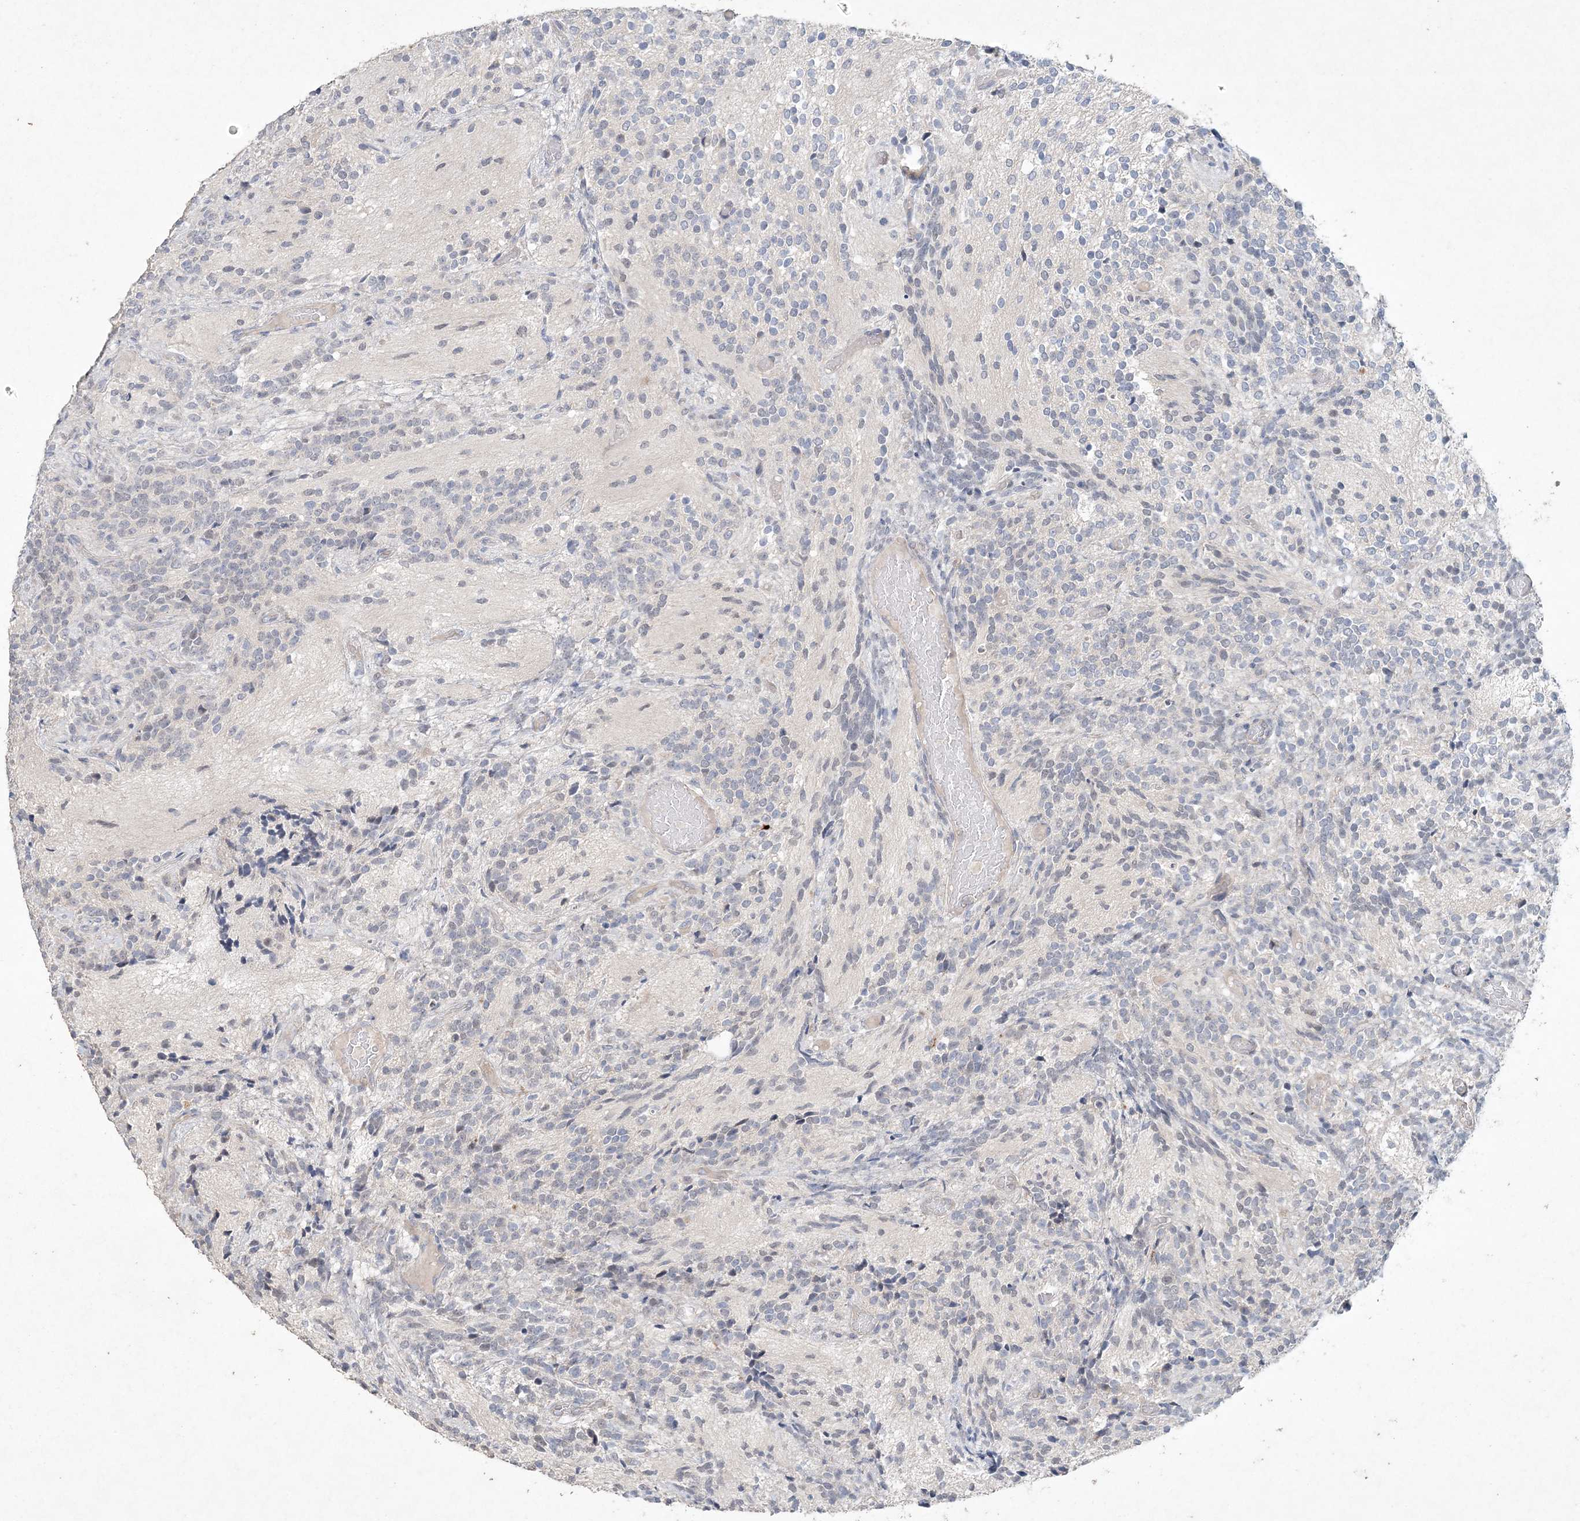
{"staining": {"intensity": "weak", "quantity": "<25%", "location": "nuclear"}, "tissue": "glioma", "cell_type": "Tumor cells", "image_type": "cancer", "snomed": [{"axis": "morphology", "description": "Glioma, malignant, Low grade"}, {"axis": "topography", "description": "Brain"}], "caption": "The histopathology image reveals no significant positivity in tumor cells of glioma.", "gene": "DNAH5", "patient": {"sex": "female", "age": 1}}